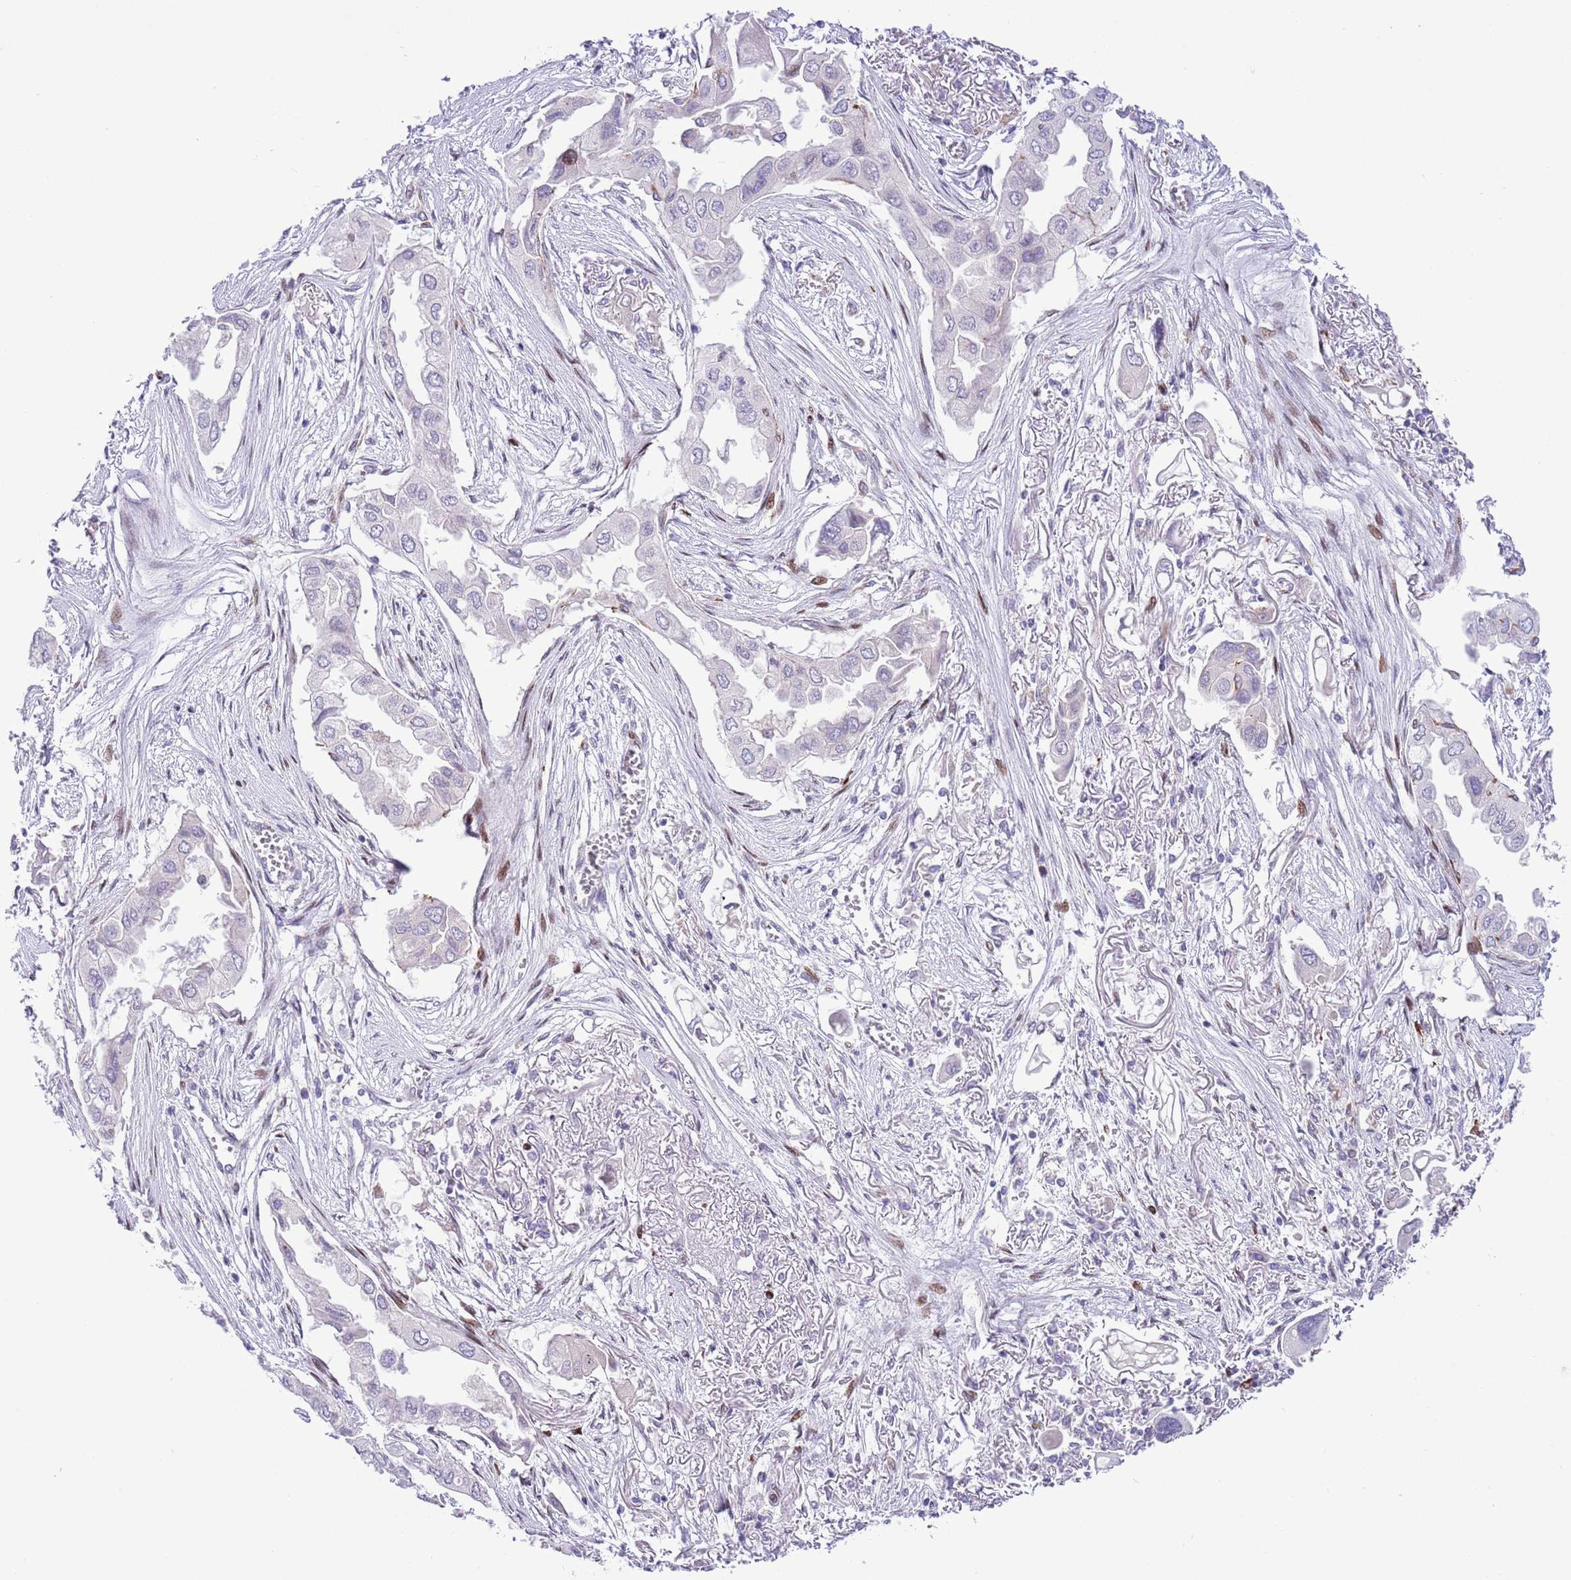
{"staining": {"intensity": "negative", "quantity": "none", "location": "none"}, "tissue": "lung cancer", "cell_type": "Tumor cells", "image_type": "cancer", "snomed": [{"axis": "morphology", "description": "Adenocarcinoma, NOS"}, {"axis": "topography", "description": "Lung"}], "caption": "Tumor cells are negative for protein expression in human lung cancer.", "gene": "ANO8", "patient": {"sex": "female", "age": 76}}